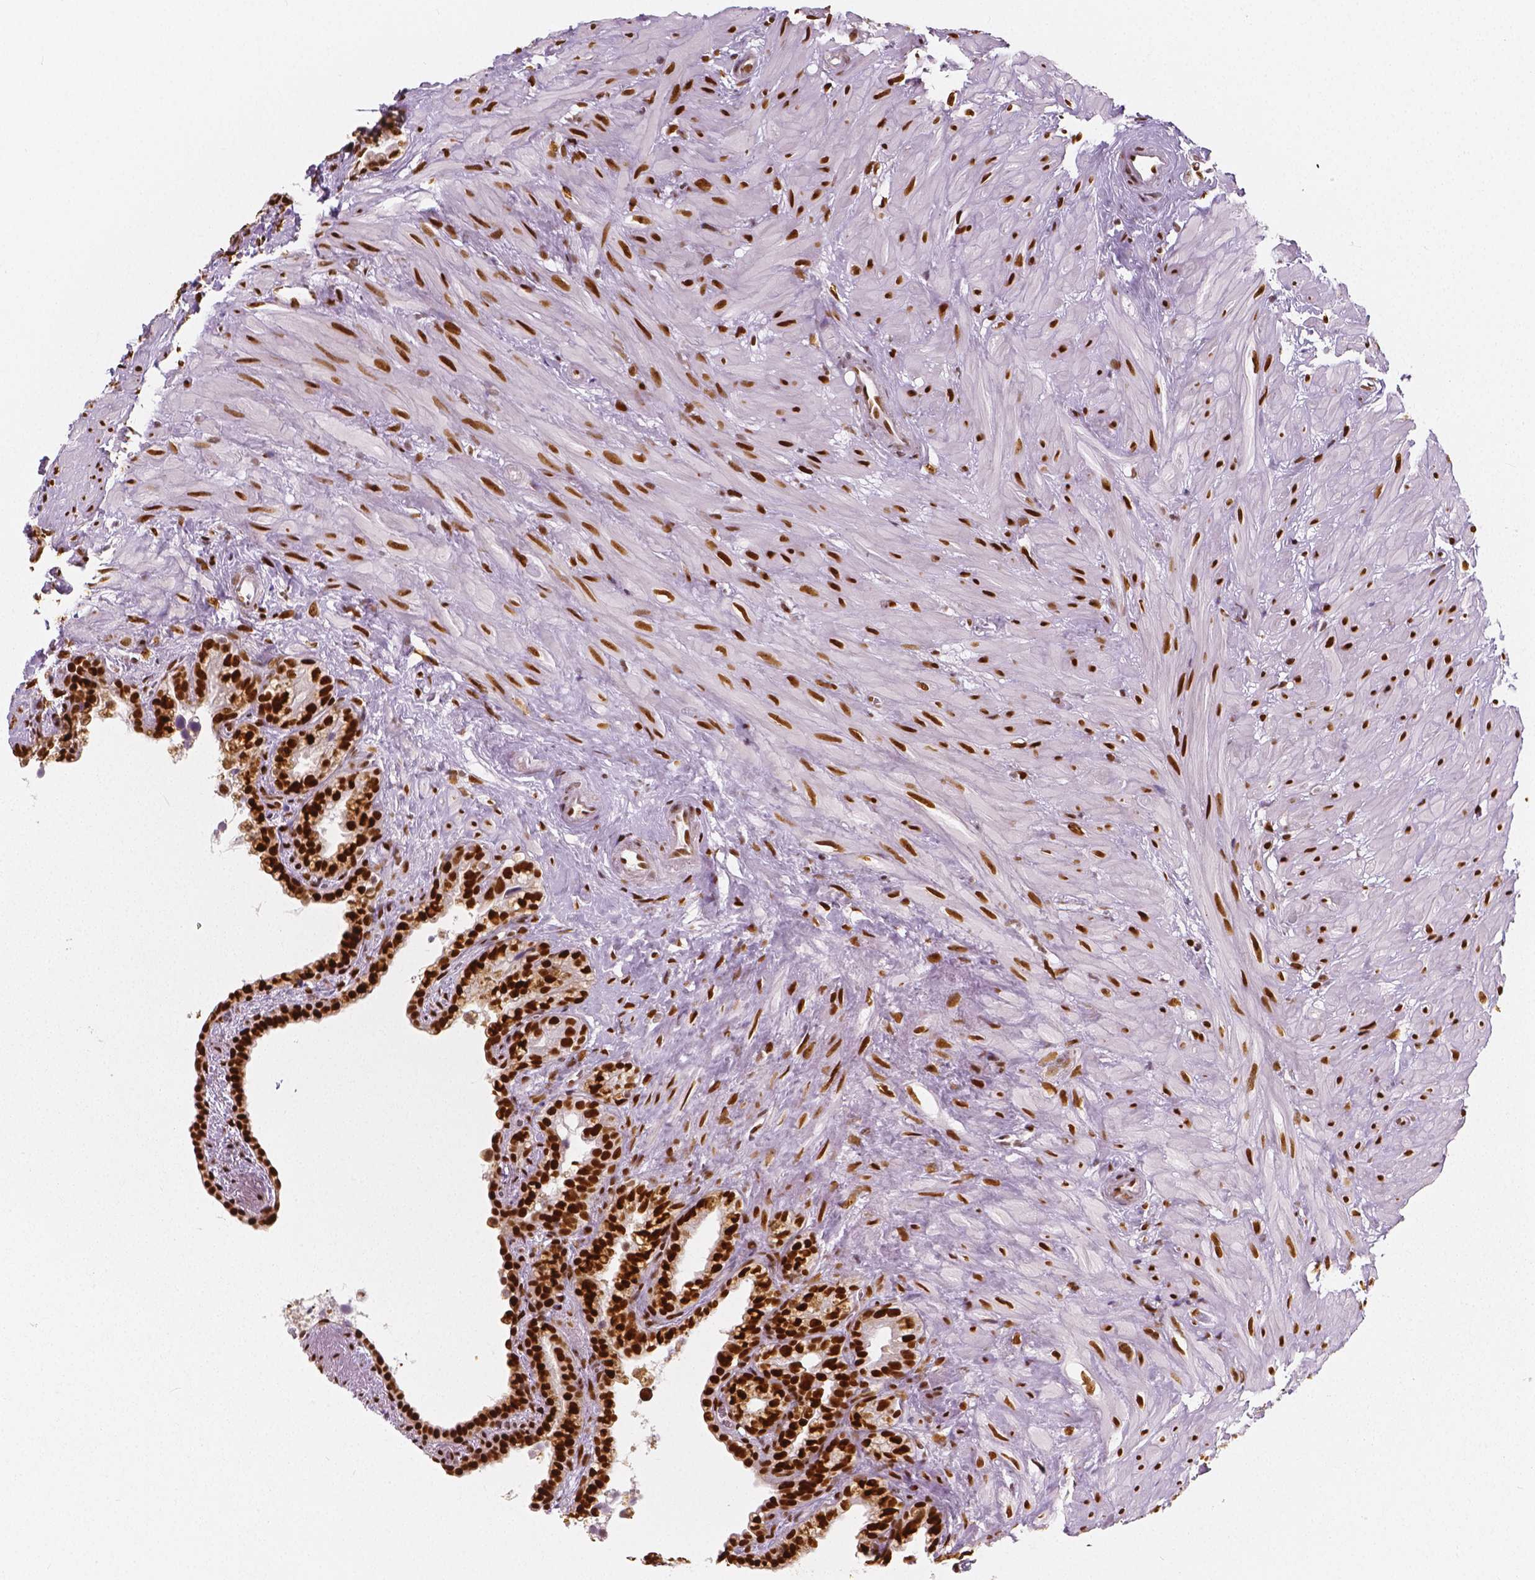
{"staining": {"intensity": "strong", "quantity": ">75%", "location": "nuclear"}, "tissue": "seminal vesicle", "cell_type": "Glandular cells", "image_type": "normal", "snomed": [{"axis": "morphology", "description": "Normal tissue, NOS"}, {"axis": "morphology", "description": "Urothelial carcinoma, NOS"}, {"axis": "topography", "description": "Urinary bladder"}, {"axis": "topography", "description": "Seminal veicle"}], "caption": "High-magnification brightfield microscopy of normal seminal vesicle stained with DAB (3,3'-diaminobenzidine) (brown) and counterstained with hematoxylin (blue). glandular cells exhibit strong nuclear staining is identified in approximately>75% of cells. (DAB IHC, brown staining for protein, blue staining for nuclei).", "gene": "NUCKS1", "patient": {"sex": "male", "age": 76}}